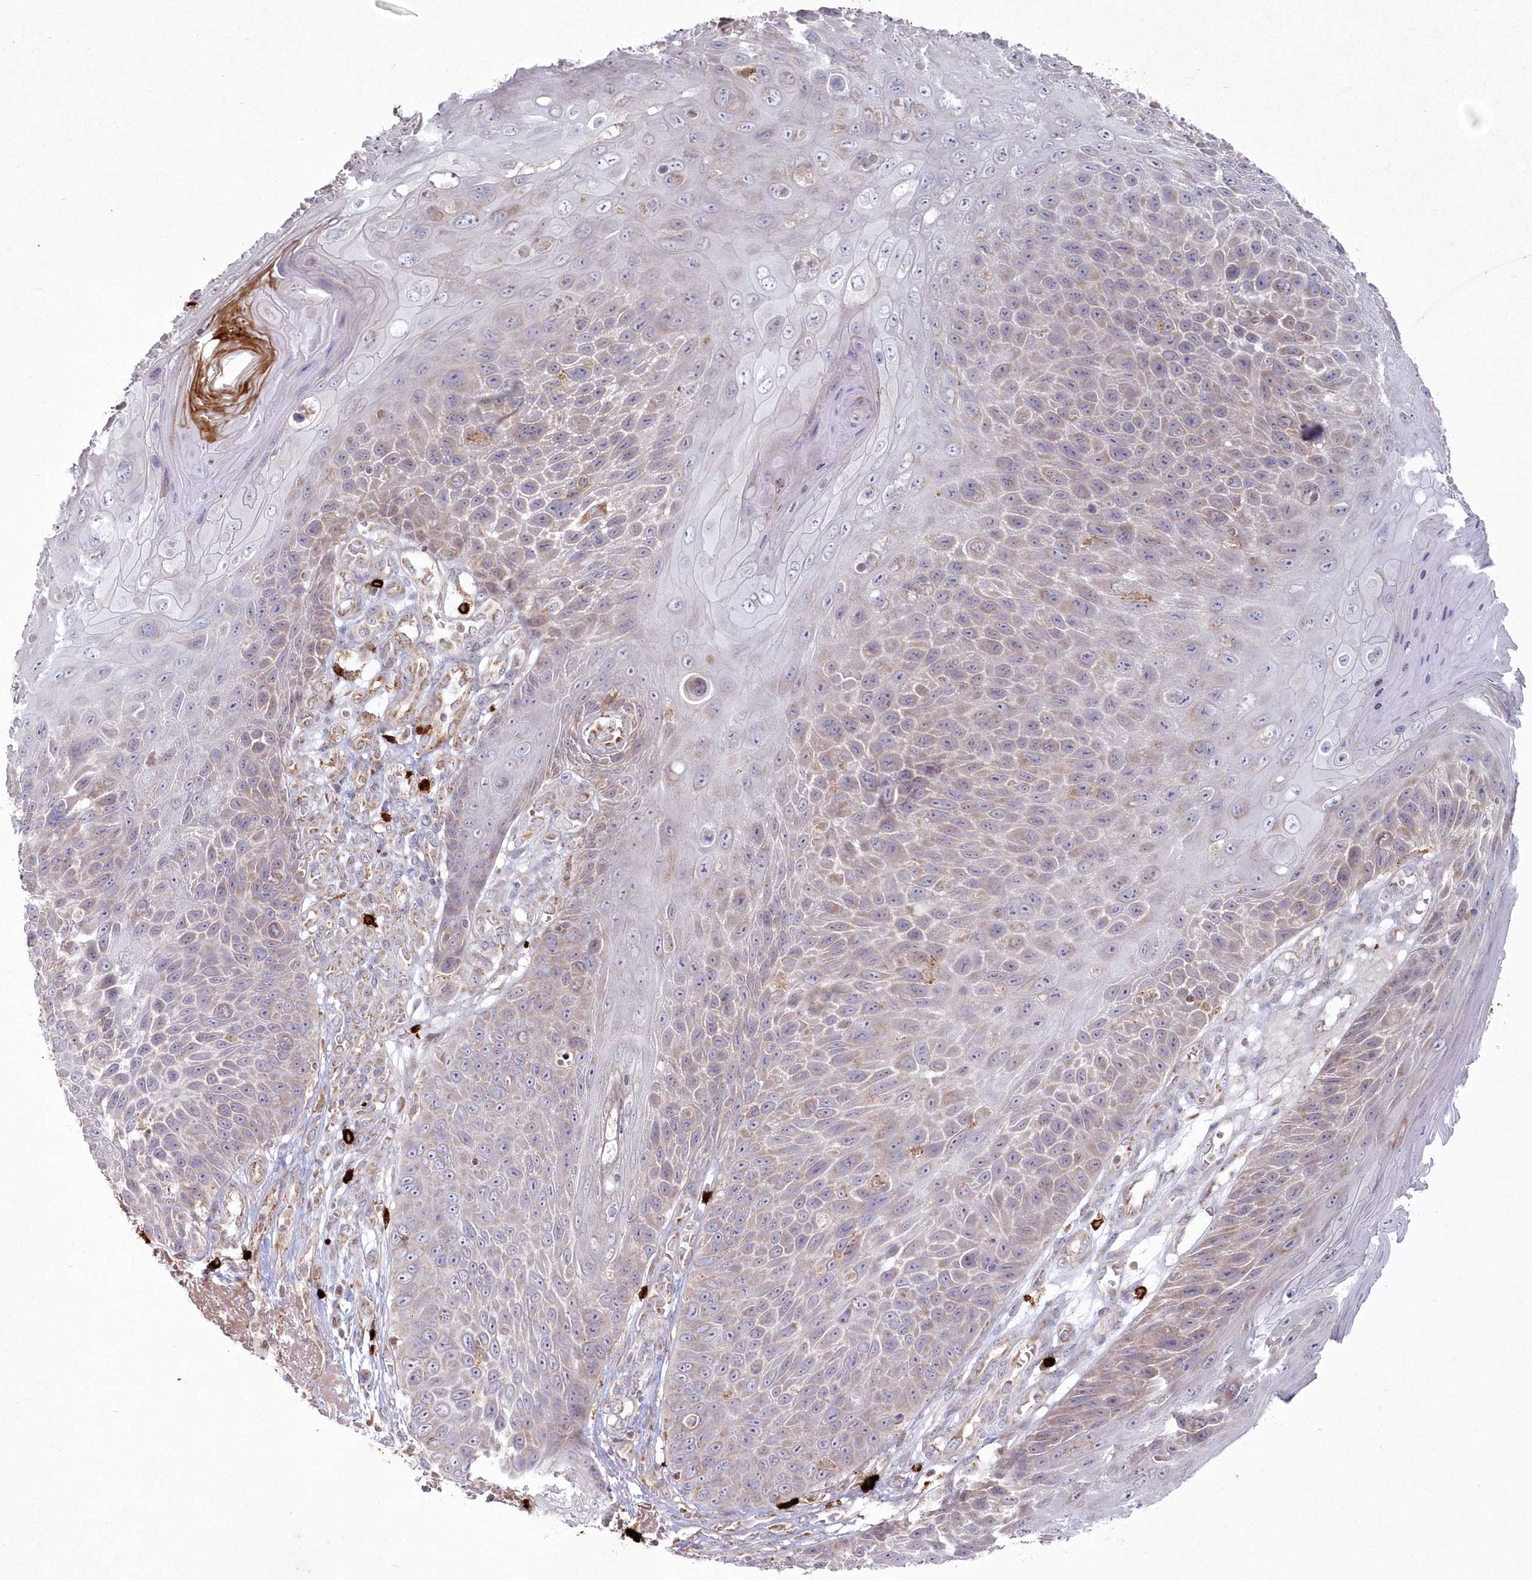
{"staining": {"intensity": "weak", "quantity": "<25%", "location": "cytoplasmic/membranous"}, "tissue": "skin cancer", "cell_type": "Tumor cells", "image_type": "cancer", "snomed": [{"axis": "morphology", "description": "Squamous cell carcinoma, NOS"}, {"axis": "topography", "description": "Skin"}], "caption": "Tumor cells show no significant expression in skin cancer (squamous cell carcinoma). (Brightfield microscopy of DAB (3,3'-diaminobenzidine) immunohistochemistry (IHC) at high magnification).", "gene": "ARSB", "patient": {"sex": "female", "age": 88}}